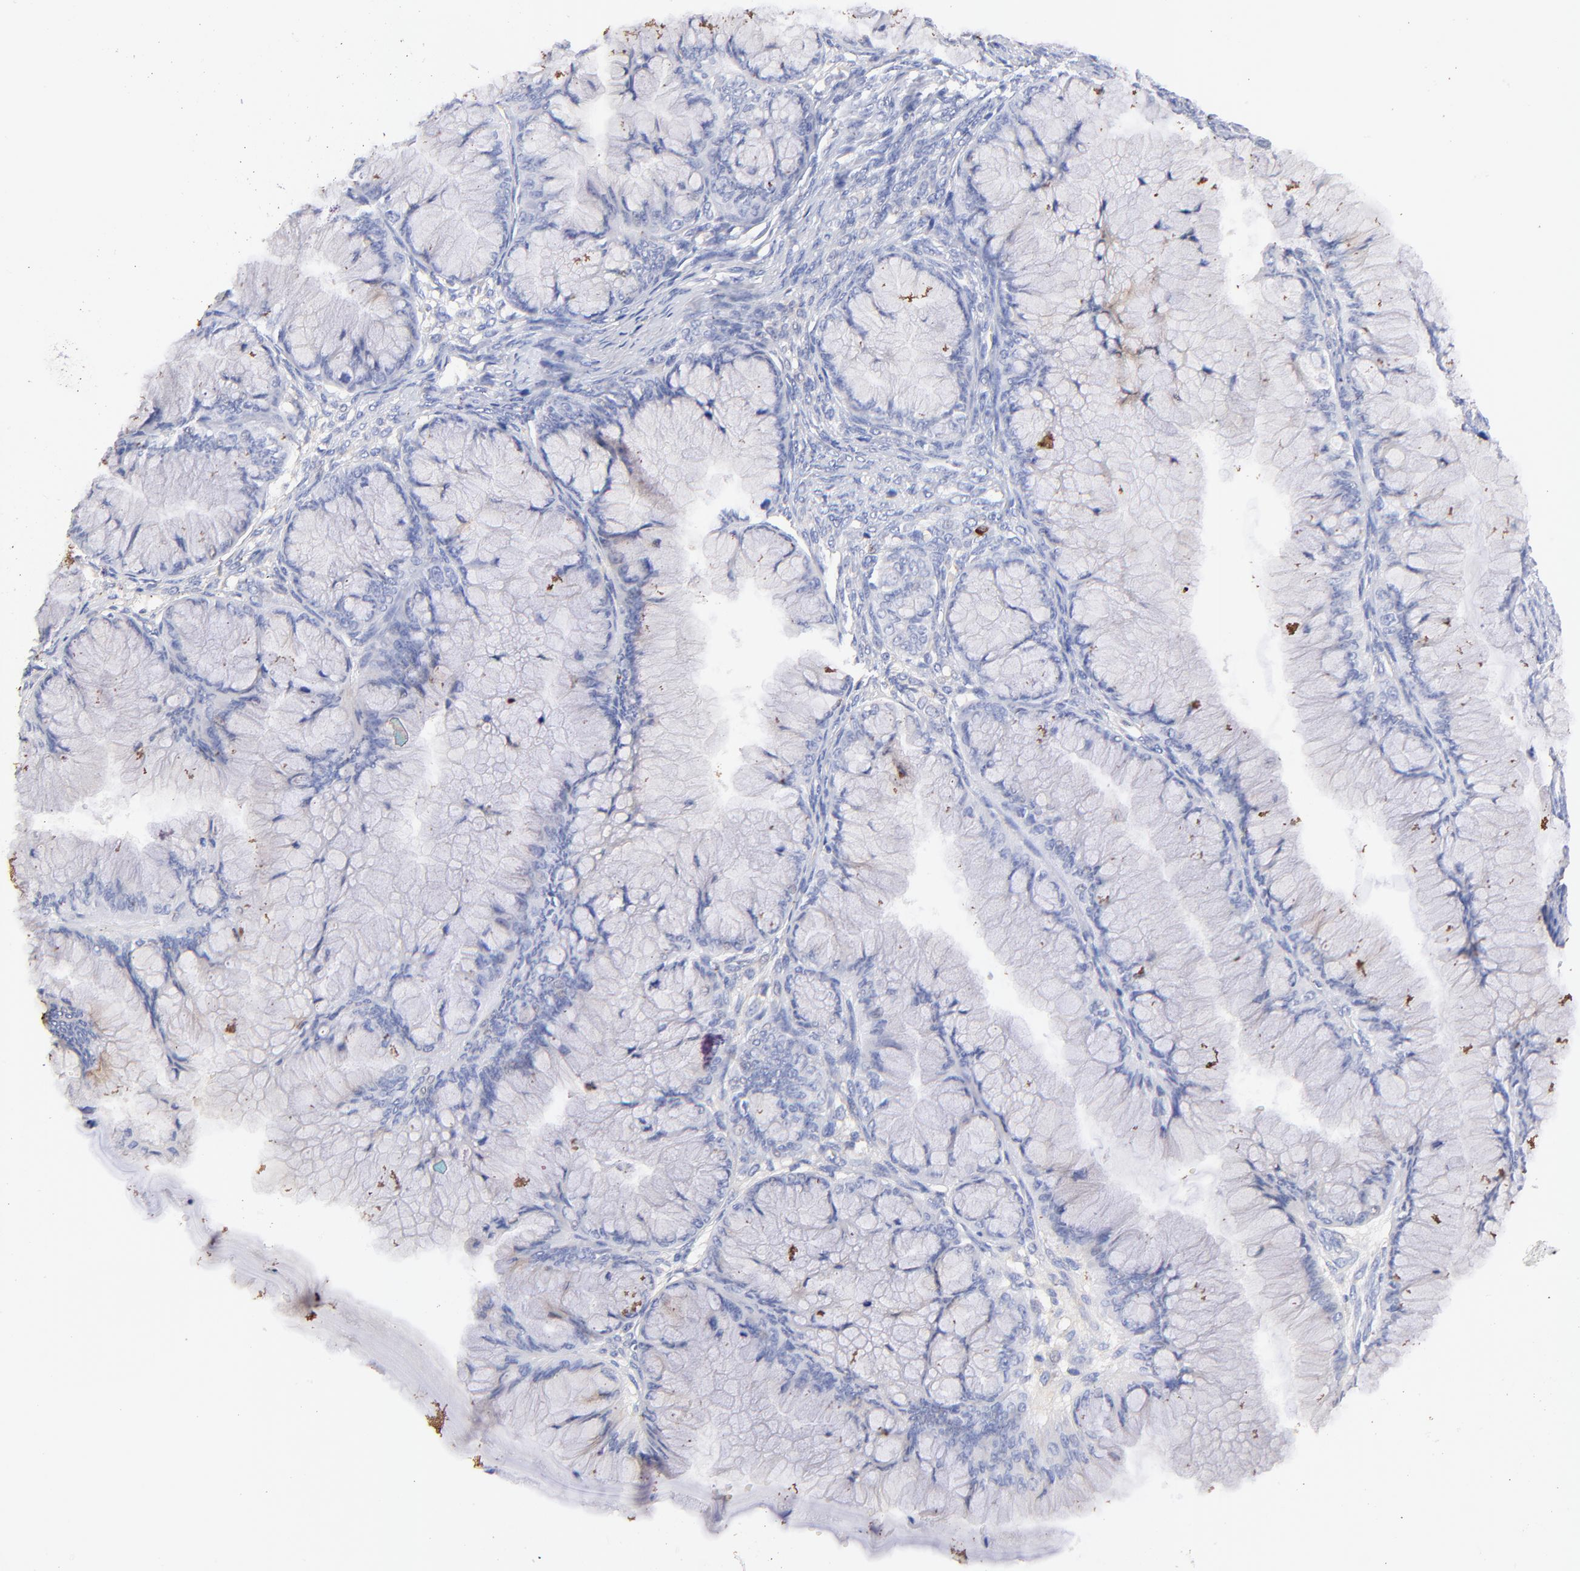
{"staining": {"intensity": "negative", "quantity": "none", "location": "none"}, "tissue": "ovarian cancer", "cell_type": "Tumor cells", "image_type": "cancer", "snomed": [{"axis": "morphology", "description": "Cystadenocarcinoma, mucinous, NOS"}, {"axis": "topography", "description": "Ovary"}], "caption": "This image is of ovarian cancer (mucinous cystadenocarcinoma) stained with immunohistochemistry (IHC) to label a protein in brown with the nuclei are counter-stained blue. There is no positivity in tumor cells.", "gene": "IGLV7-43", "patient": {"sex": "female", "age": 63}}